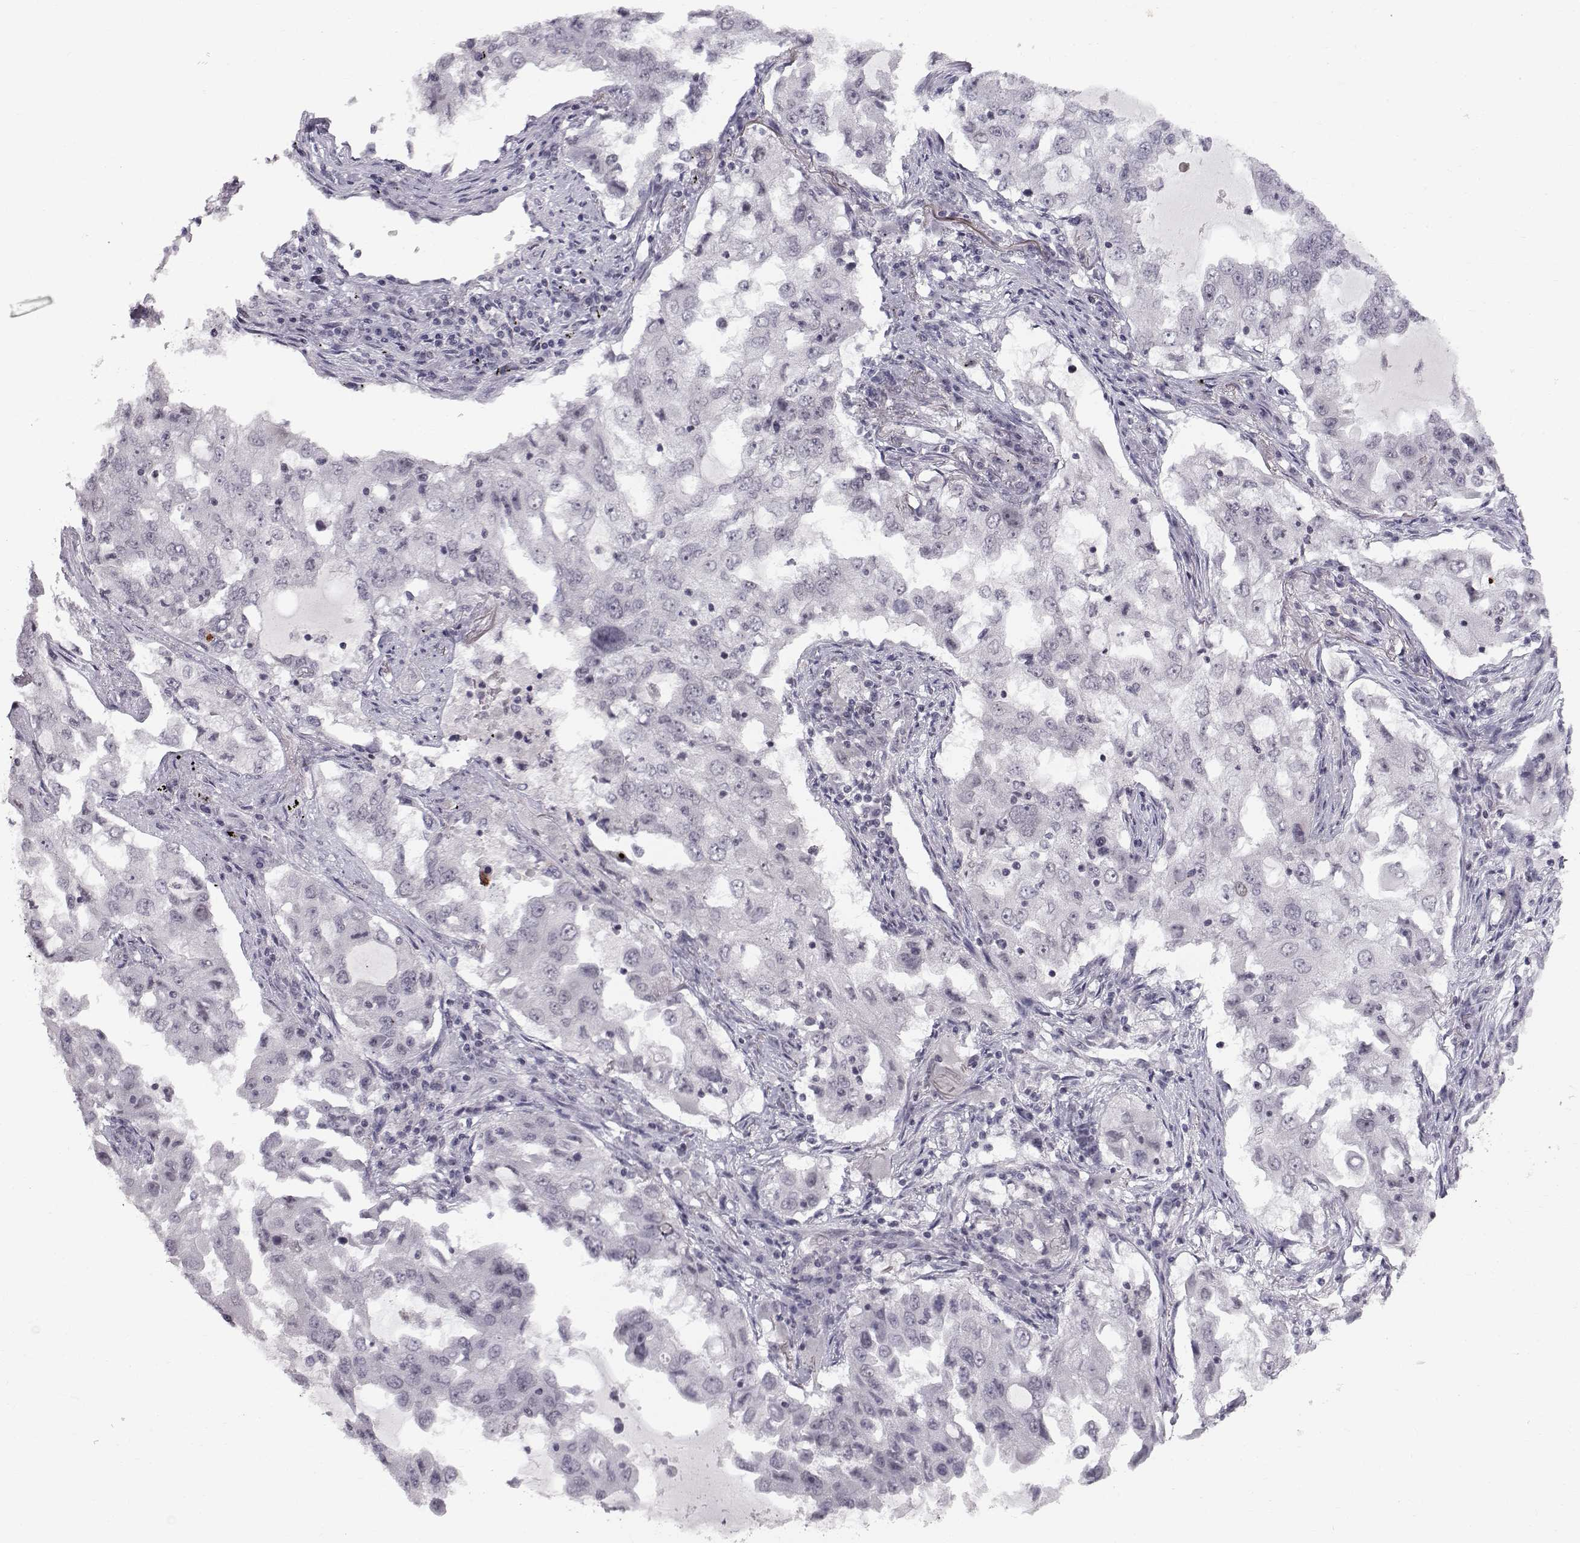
{"staining": {"intensity": "negative", "quantity": "none", "location": "none"}, "tissue": "lung cancer", "cell_type": "Tumor cells", "image_type": "cancer", "snomed": [{"axis": "morphology", "description": "Adenocarcinoma, NOS"}, {"axis": "topography", "description": "Lung"}], "caption": "This is an IHC image of human lung adenocarcinoma. There is no expression in tumor cells.", "gene": "MARCHF4", "patient": {"sex": "female", "age": 61}}